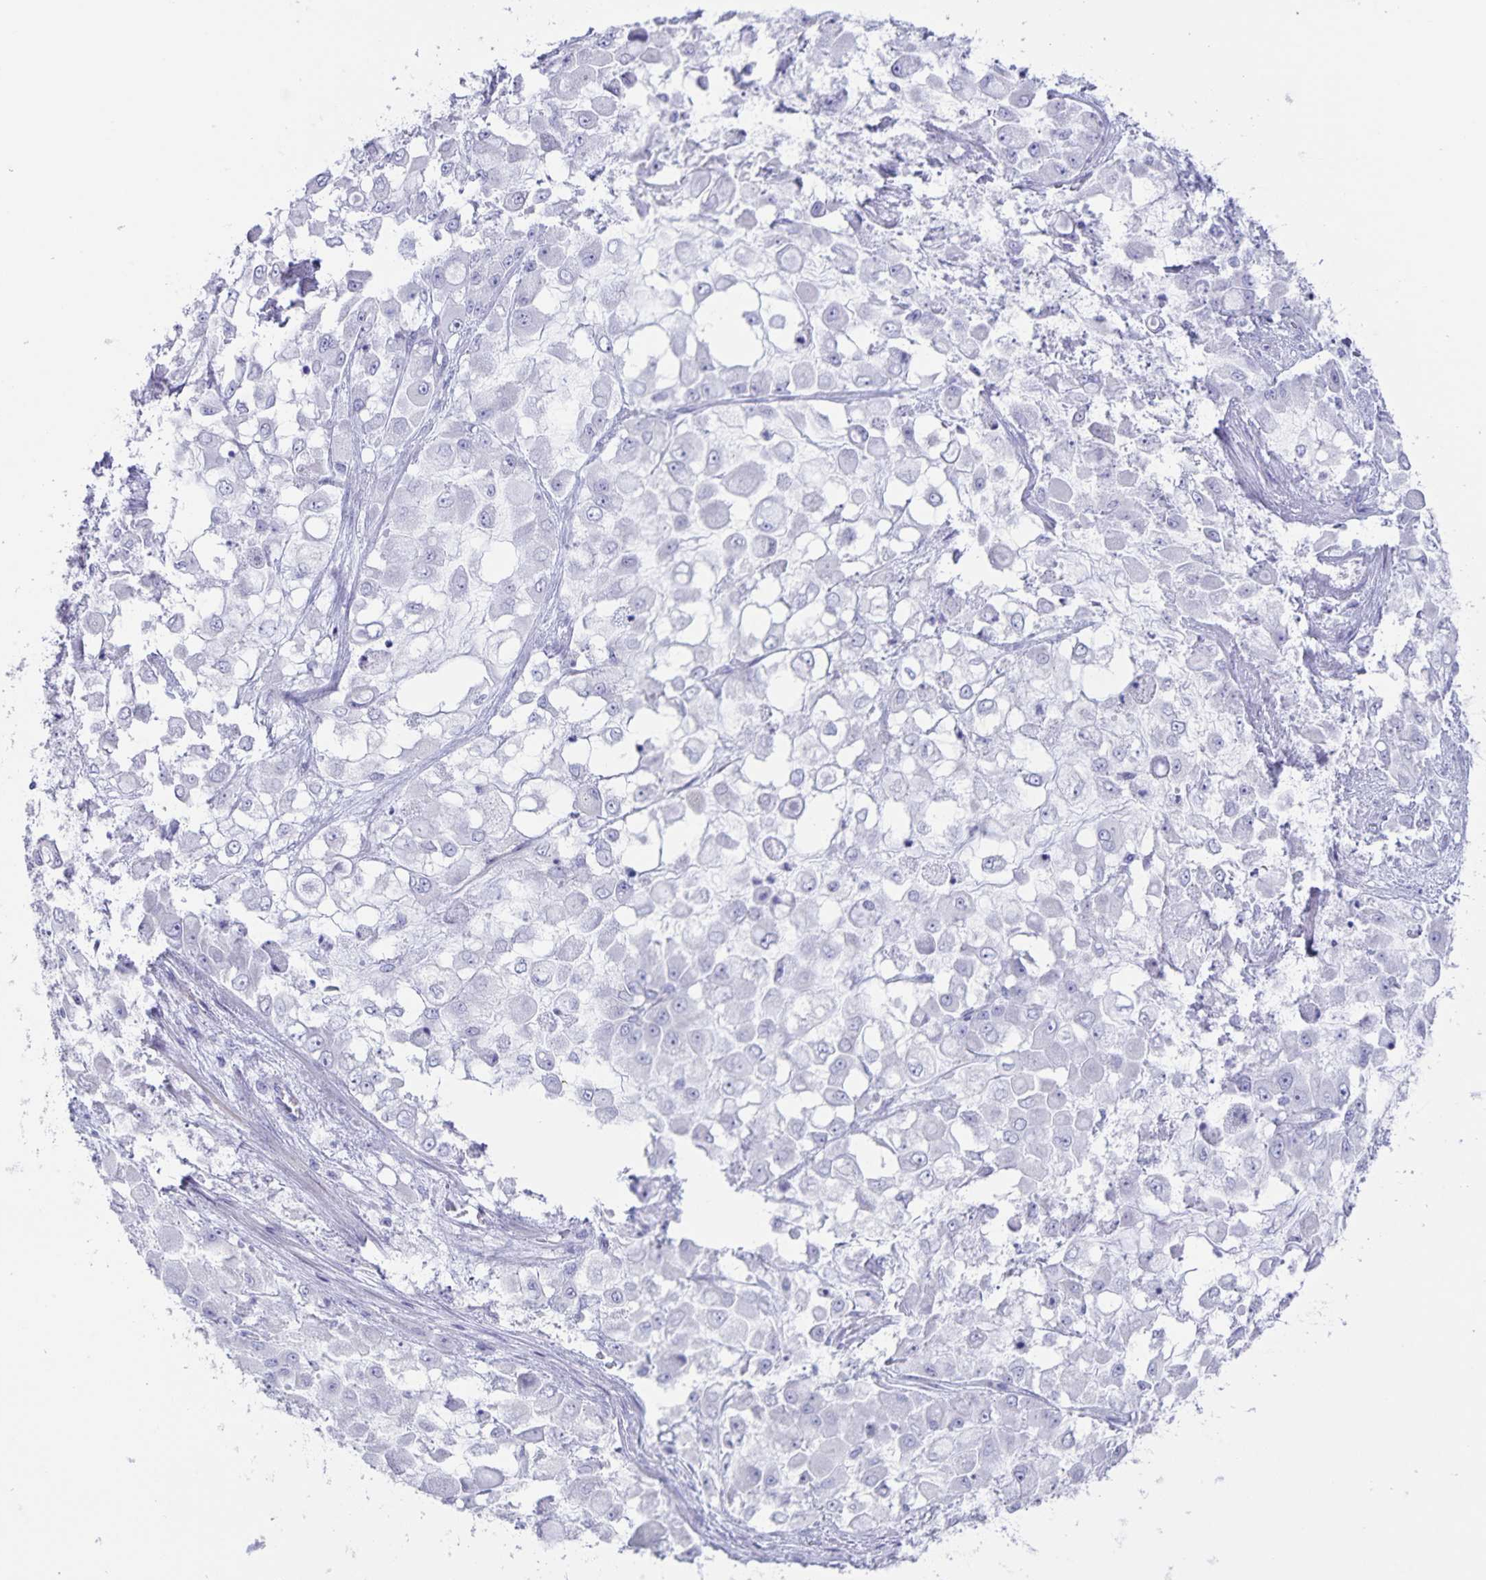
{"staining": {"intensity": "negative", "quantity": "none", "location": "none"}, "tissue": "stomach cancer", "cell_type": "Tumor cells", "image_type": "cancer", "snomed": [{"axis": "morphology", "description": "Adenocarcinoma, NOS"}, {"axis": "topography", "description": "Stomach"}], "caption": "Tumor cells are negative for protein expression in human adenocarcinoma (stomach). Brightfield microscopy of immunohistochemistry (IHC) stained with DAB (3,3'-diaminobenzidine) (brown) and hematoxylin (blue), captured at high magnification.", "gene": "AQP4", "patient": {"sex": "female", "age": 76}}